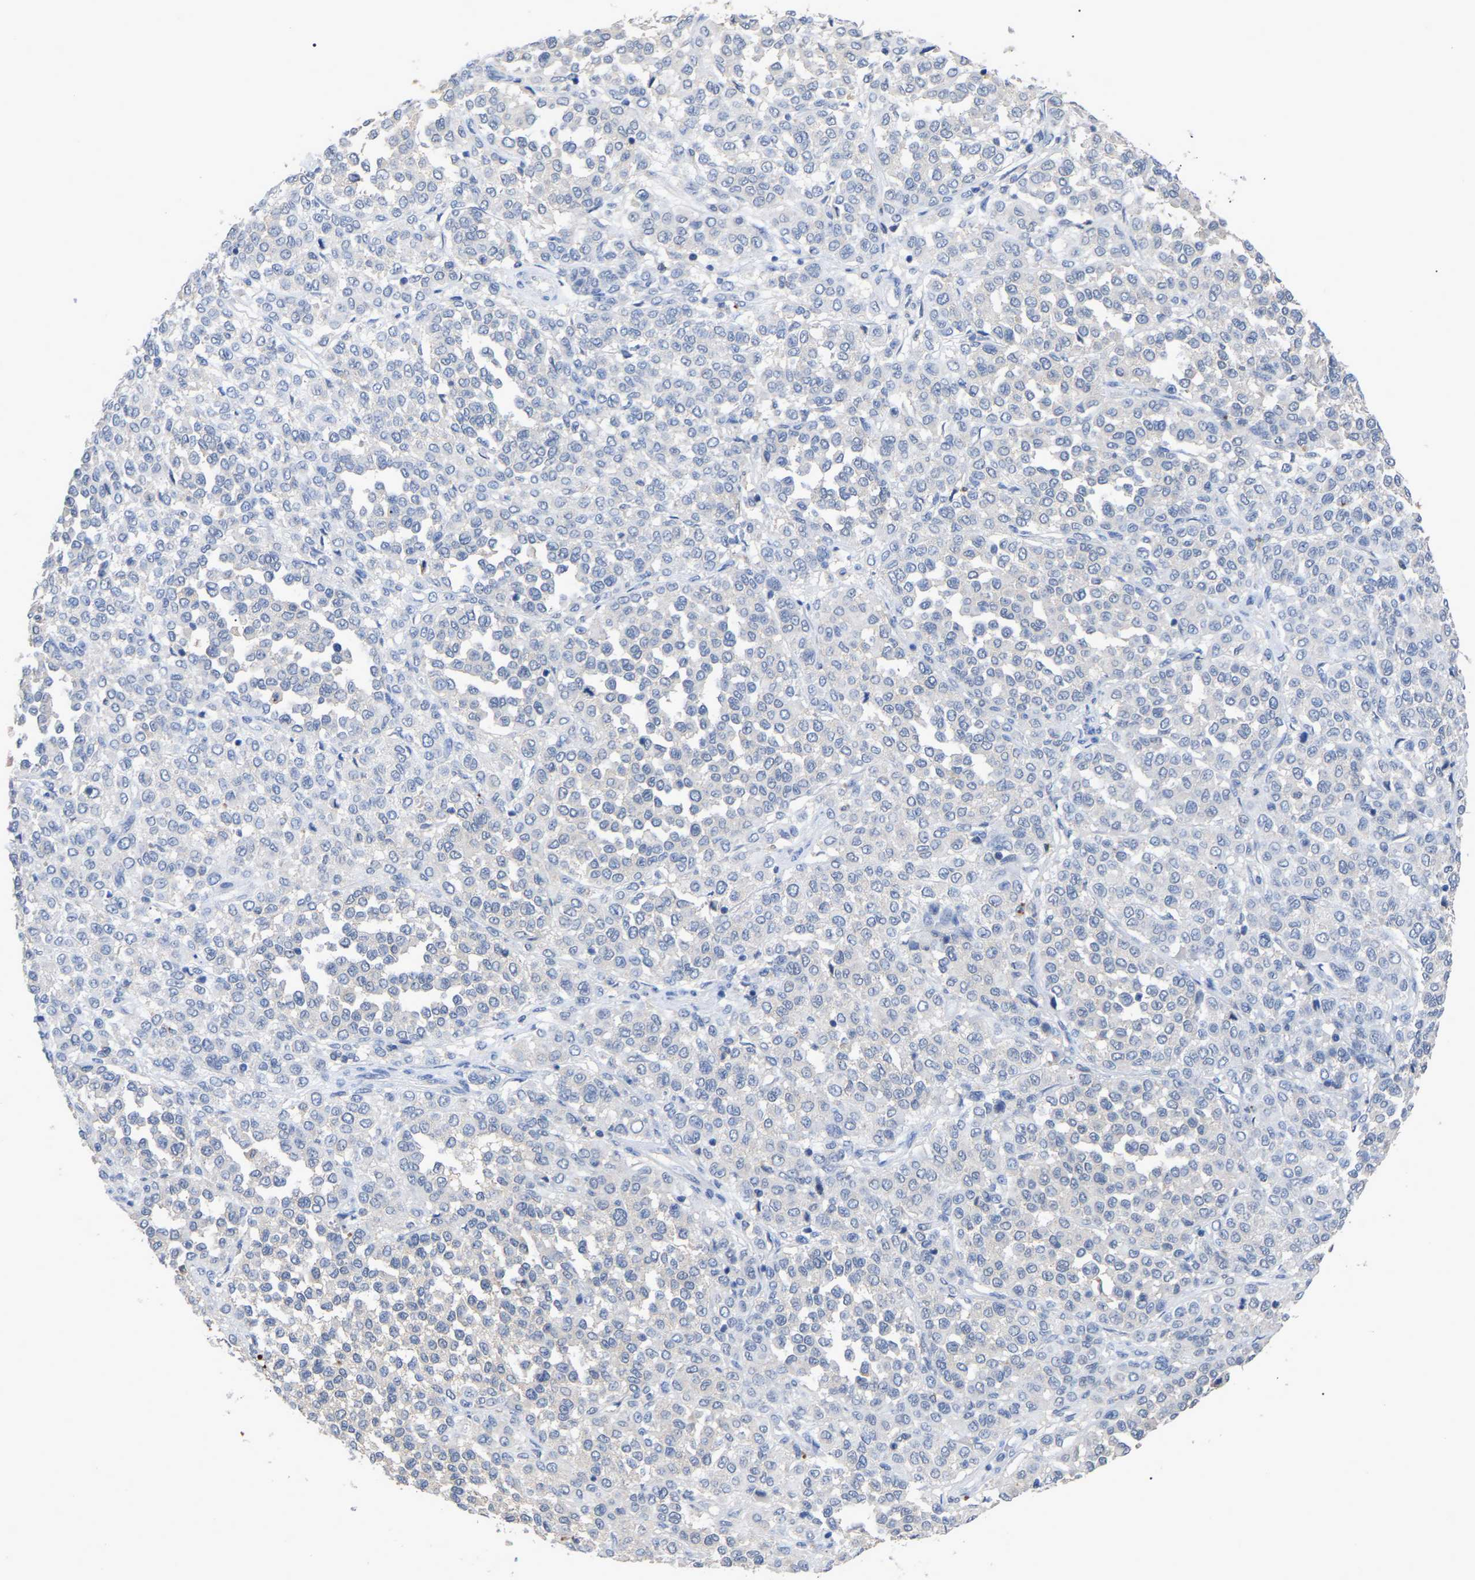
{"staining": {"intensity": "negative", "quantity": "none", "location": "none"}, "tissue": "melanoma", "cell_type": "Tumor cells", "image_type": "cancer", "snomed": [{"axis": "morphology", "description": "Malignant melanoma, Metastatic site"}, {"axis": "topography", "description": "Pancreas"}], "caption": "Malignant melanoma (metastatic site) was stained to show a protein in brown. There is no significant positivity in tumor cells. The staining is performed using DAB (3,3'-diaminobenzidine) brown chromogen with nuclei counter-stained in using hematoxylin.", "gene": "SMPD2", "patient": {"sex": "female", "age": 30}}